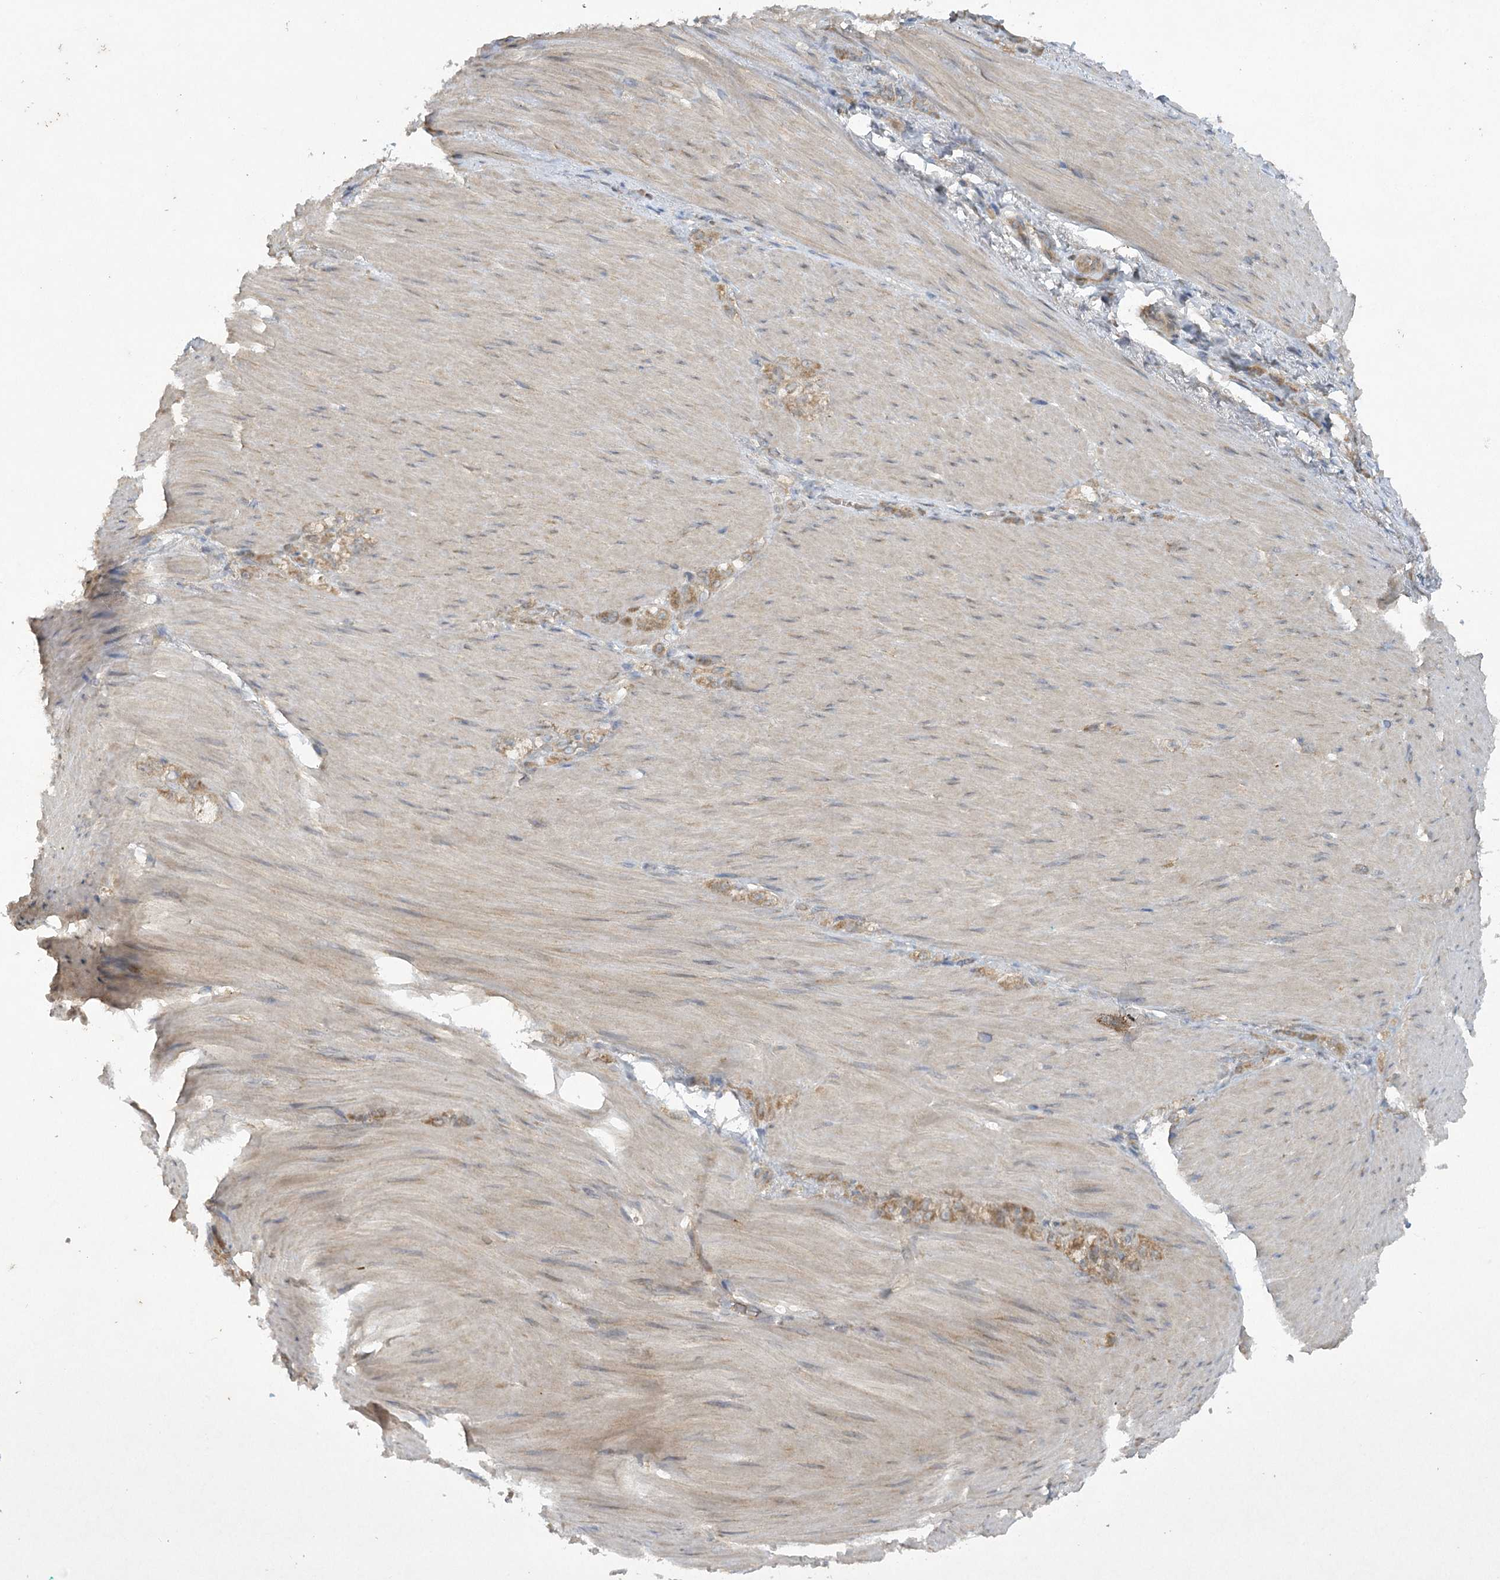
{"staining": {"intensity": "moderate", "quantity": ">75%", "location": "cytoplasmic/membranous"}, "tissue": "stomach cancer", "cell_type": "Tumor cells", "image_type": "cancer", "snomed": [{"axis": "morphology", "description": "Normal tissue, NOS"}, {"axis": "morphology", "description": "Adenocarcinoma, NOS"}, {"axis": "topography", "description": "Stomach"}], "caption": "DAB (3,3'-diaminobenzidine) immunohistochemical staining of human stomach cancer (adenocarcinoma) exhibits moderate cytoplasmic/membranous protein staining in approximately >75% of tumor cells. Nuclei are stained in blue.", "gene": "TRAF3IP1", "patient": {"sex": "male", "age": 82}}